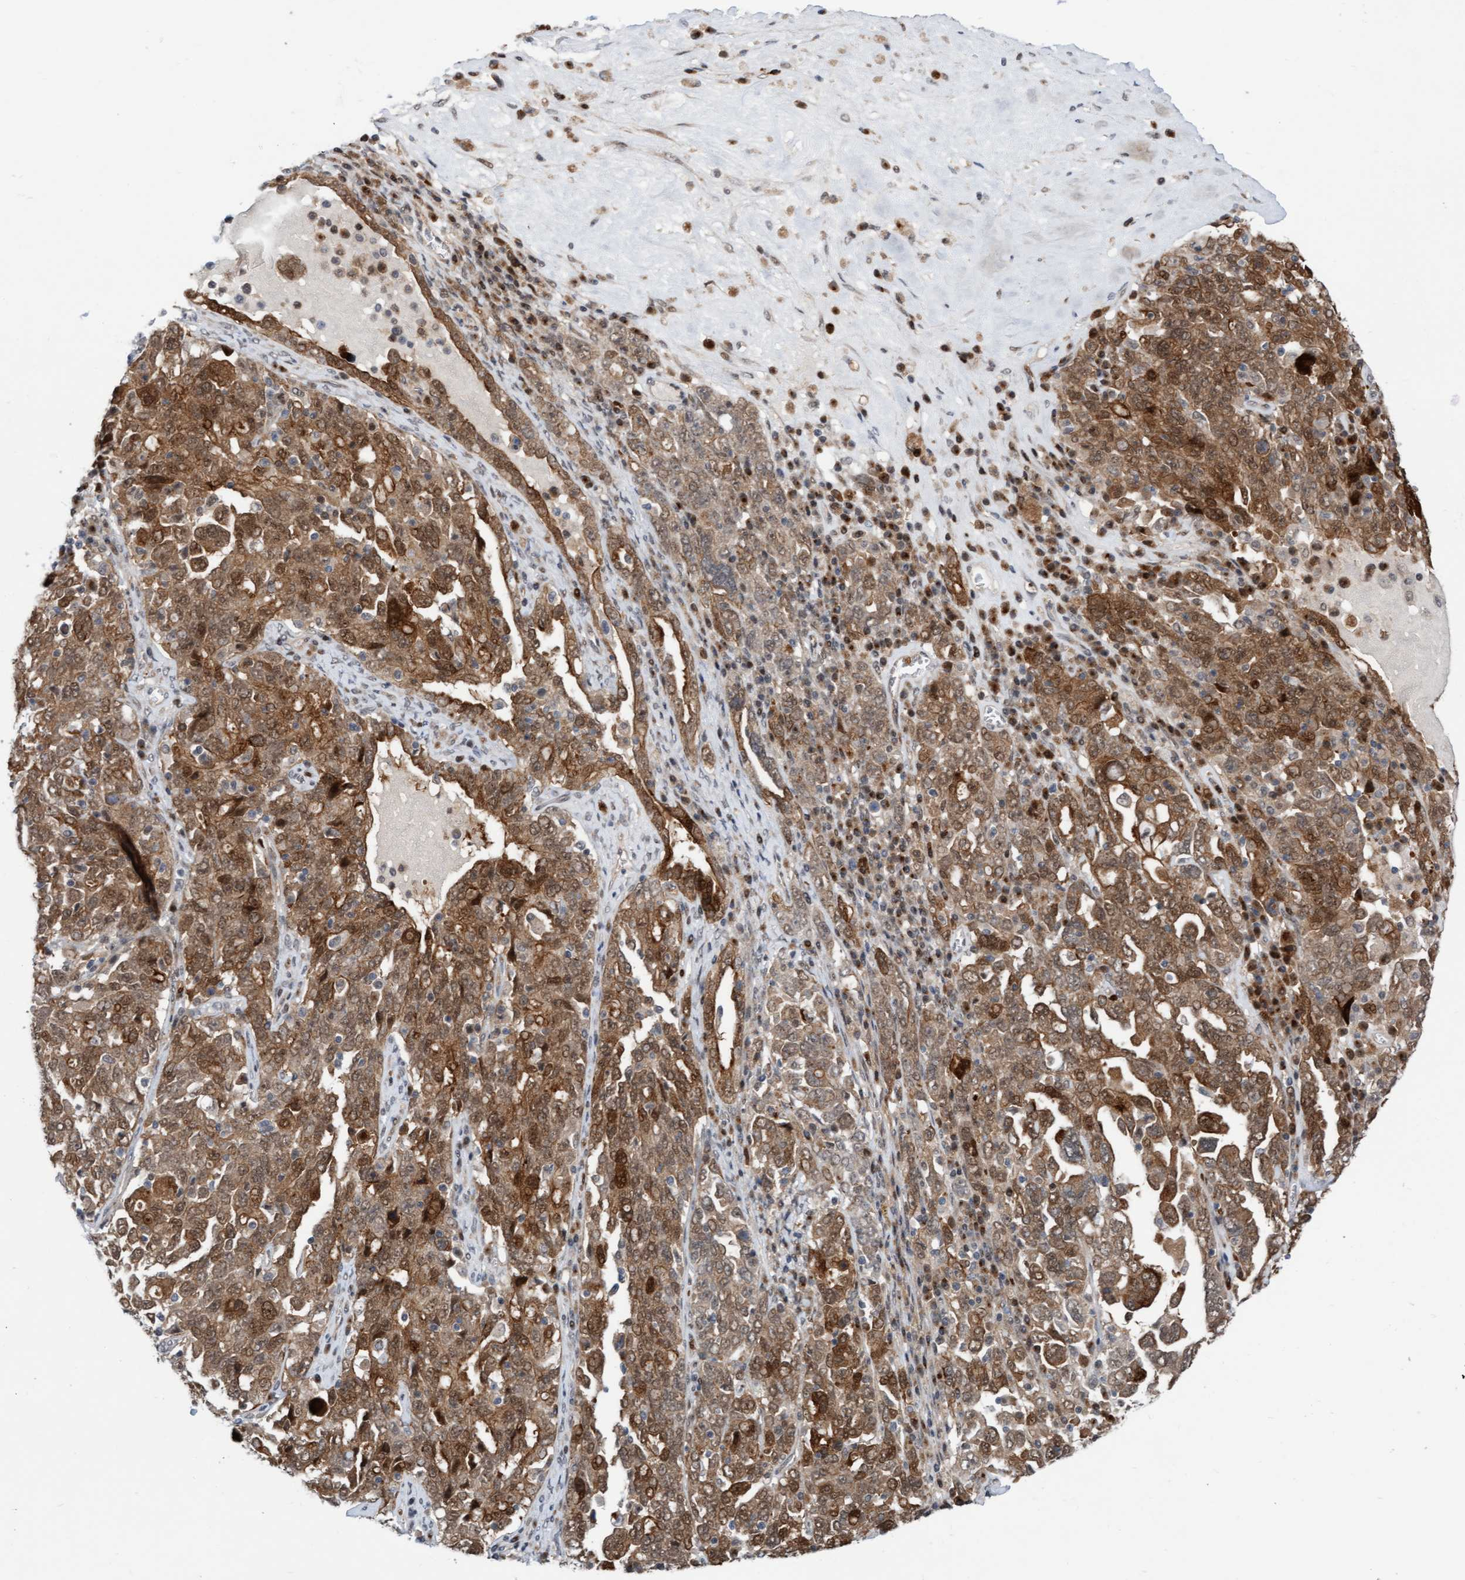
{"staining": {"intensity": "moderate", "quantity": ">75%", "location": "cytoplasmic/membranous,nuclear"}, "tissue": "ovarian cancer", "cell_type": "Tumor cells", "image_type": "cancer", "snomed": [{"axis": "morphology", "description": "Carcinoma, endometroid"}, {"axis": "topography", "description": "Ovary"}], "caption": "Protein positivity by IHC demonstrates moderate cytoplasmic/membranous and nuclear expression in approximately >75% of tumor cells in ovarian endometroid carcinoma.", "gene": "RAP1GAP2", "patient": {"sex": "female", "age": 62}}